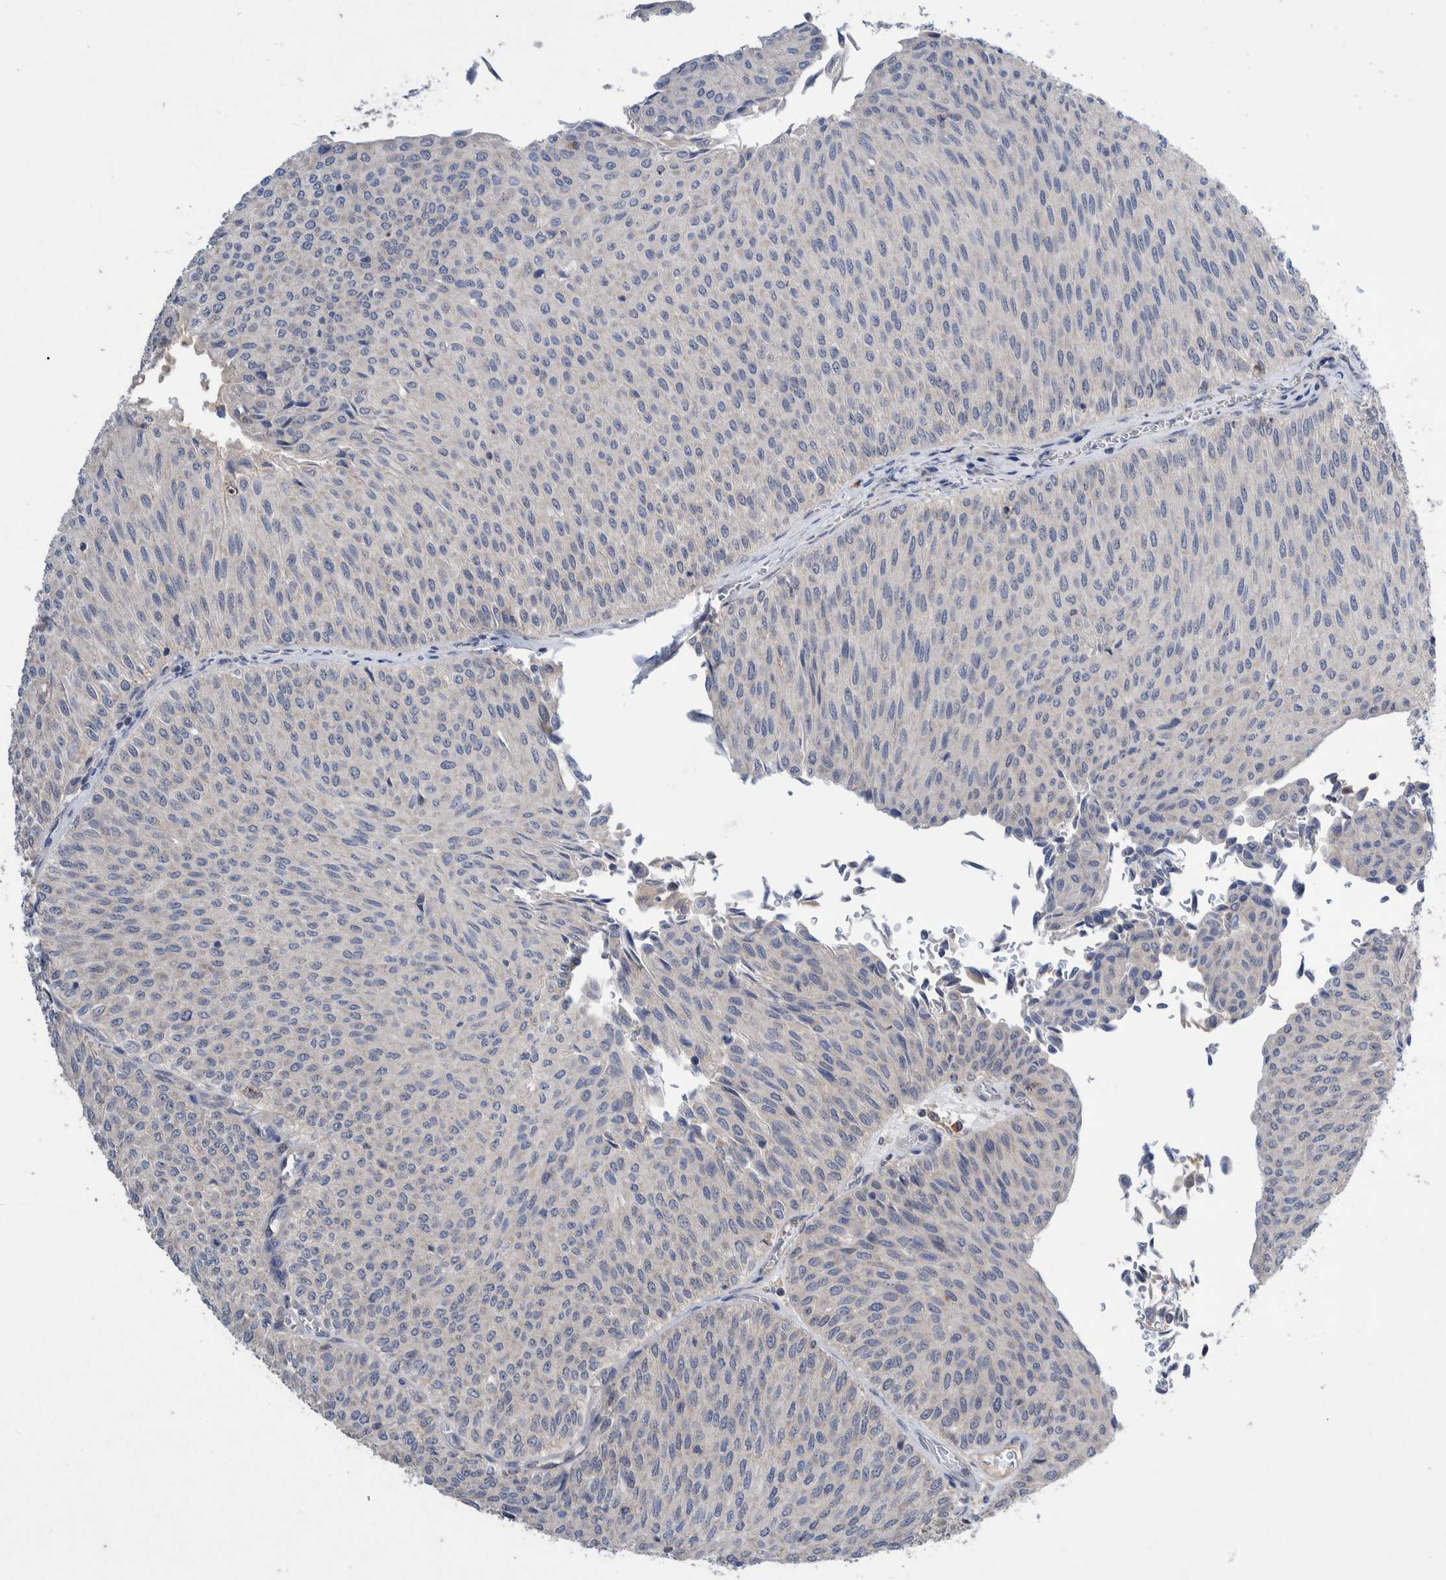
{"staining": {"intensity": "negative", "quantity": "none", "location": "none"}, "tissue": "urothelial cancer", "cell_type": "Tumor cells", "image_type": "cancer", "snomed": [{"axis": "morphology", "description": "Urothelial carcinoma, Low grade"}, {"axis": "topography", "description": "Urinary bladder"}], "caption": "IHC histopathology image of urothelial cancer stained for a protein (brown), which reveals no staining in tumor cells.", "gene": "PLPBP", "patient": {"sex": "male", "age": 78}}